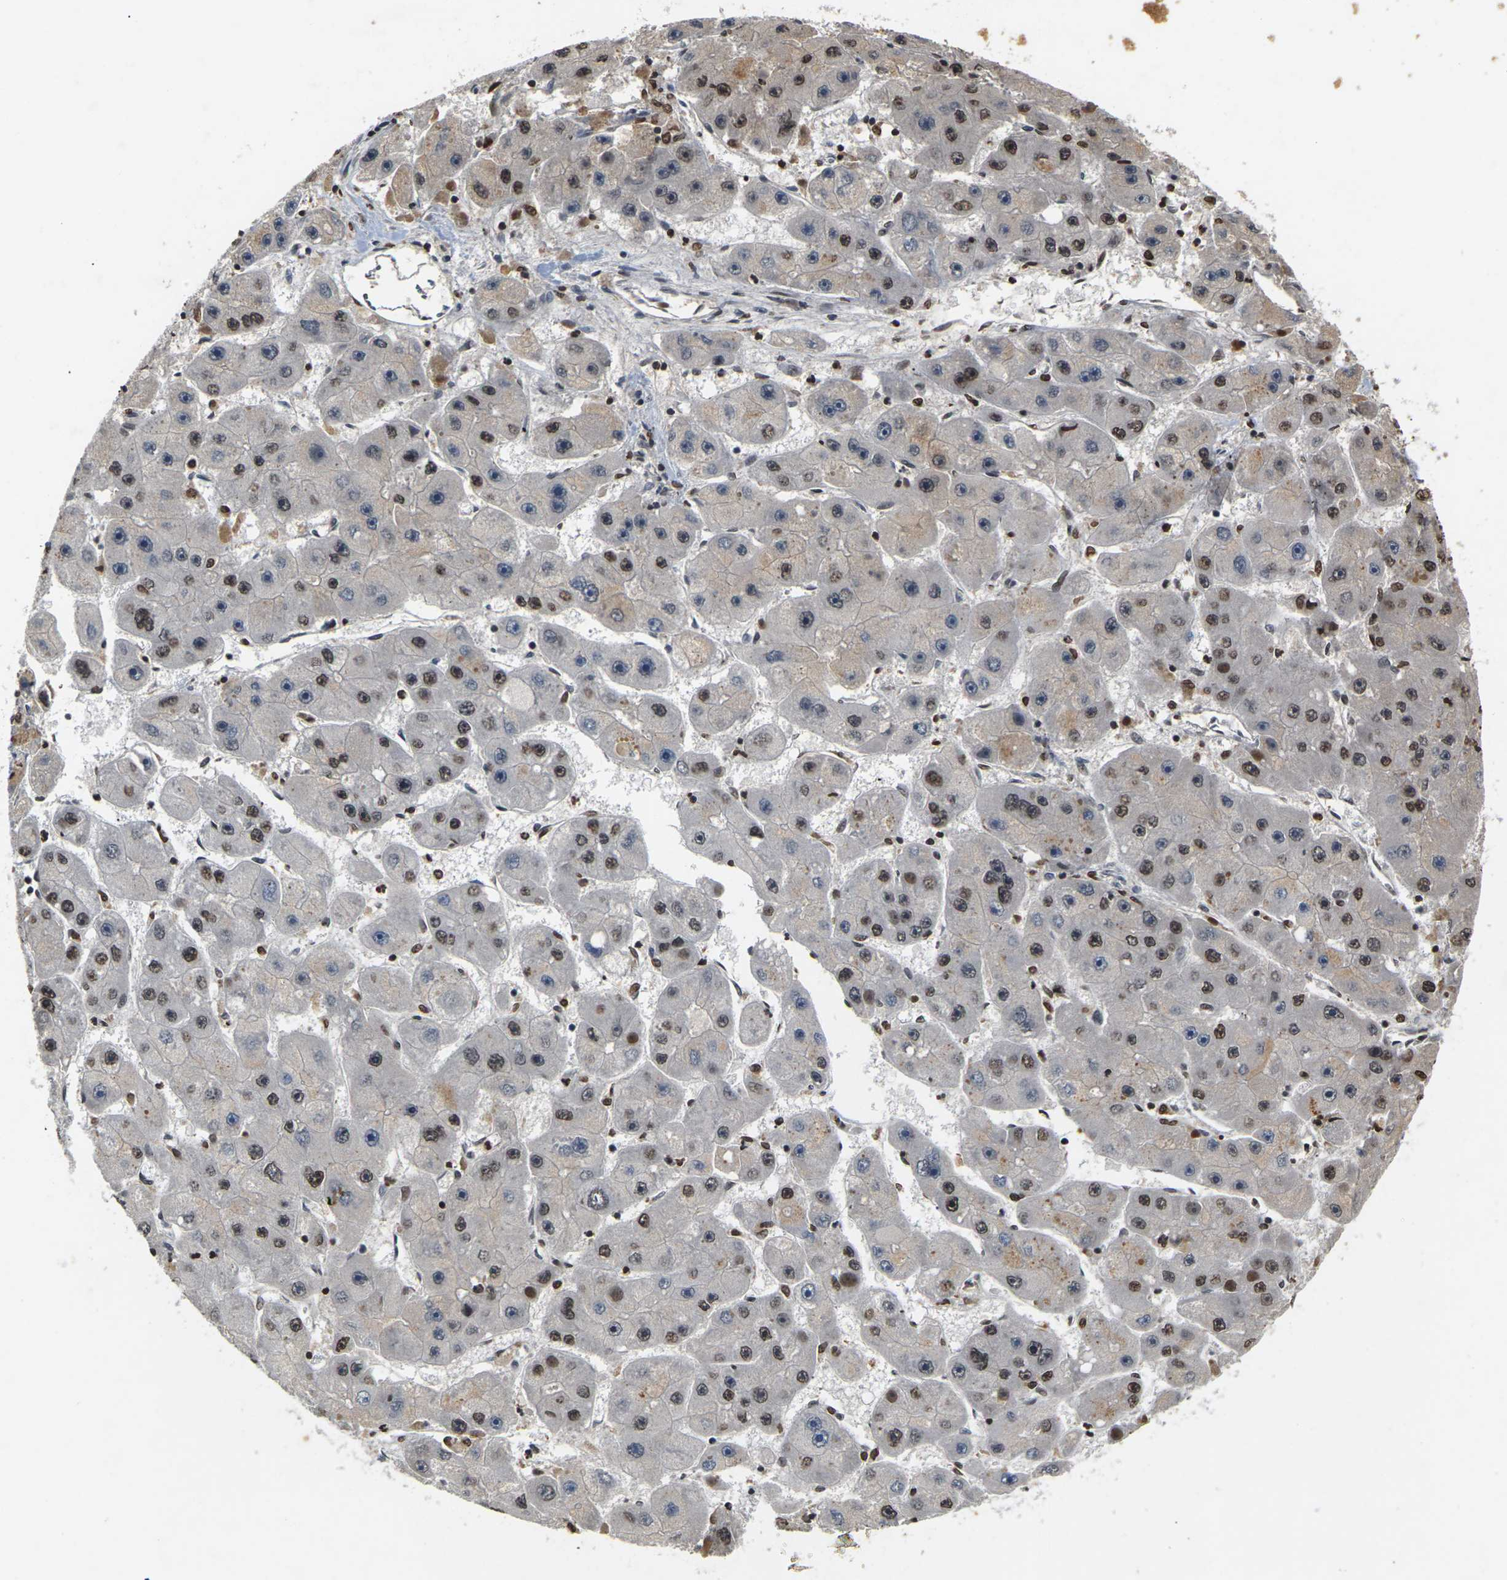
{"staining": {"intensity": "strong", "quantity": "25%-75%", "location": "nuclear"}, "tissue": "liver cancer", "cell_type": "Tumor cells", "image_type": "cancer", "snomed": [{"axis": "morphology", "description": "Carcinoma, Hepatocellular, NOS"}, {"axis": "topography", "description": "Liver"}], "caption": "A high amount of strong nuclear staining is present in approximately 25%-75% of tumor cells in liver hepatocellular carcinoma tissue. Immunohistochemistry stains the protein of interest in brown and the nuclei are stained blue.", "gene": "NELFA", "patient": {"sex": "female", "age": 61}}